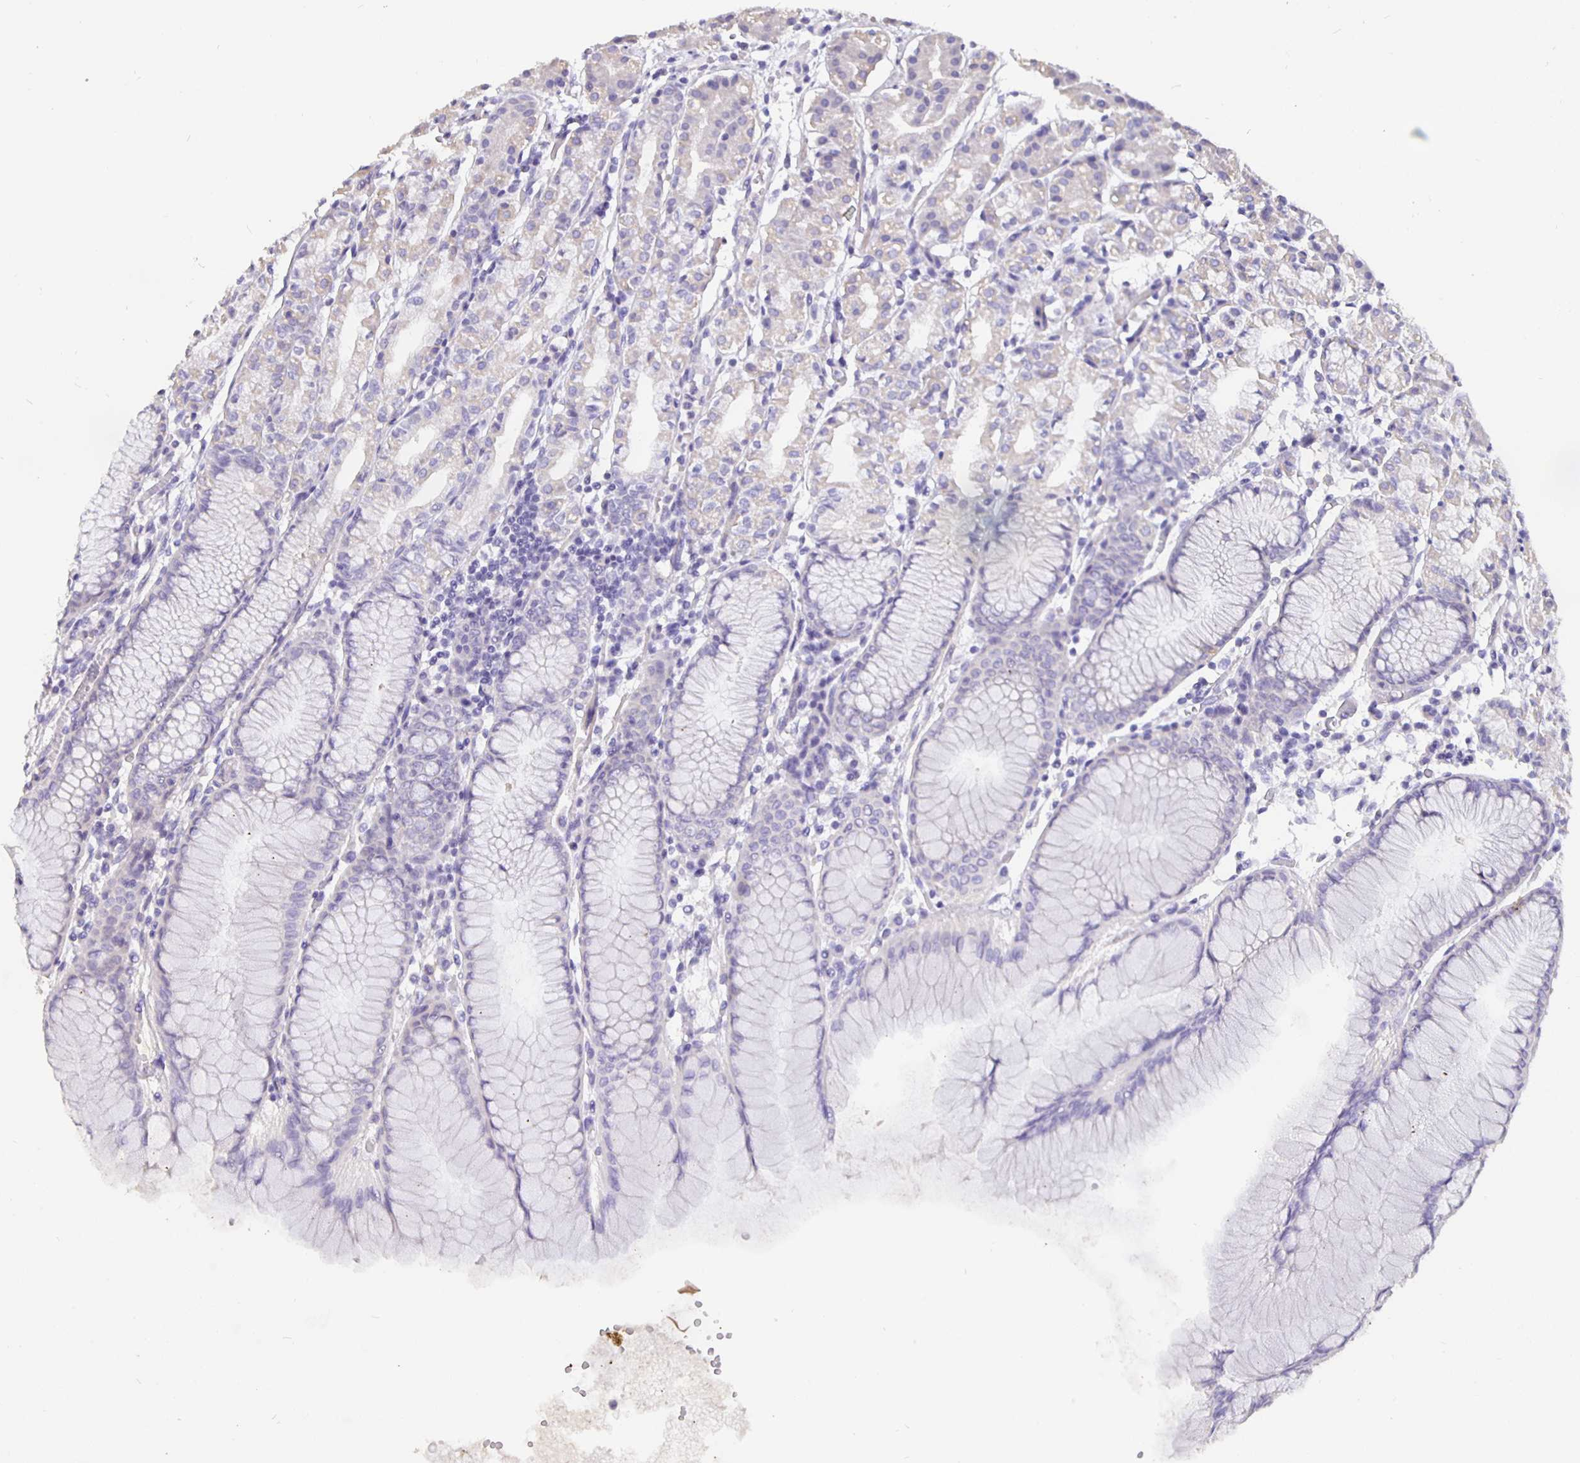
{"staining": {"intensity": "weak", "quantity": "<25%", "location": "cytoplasmic/membranous"}, "tissue": "stomach", "cell_type": "Glandular cells", "image_type": "normal", "snomed": [{"axis": "morphology", "description": "Normal tissue, NOS"}, {"axis": "topography", "description": "Stomach"}], "caption": "The histopathology image reveals no staining of glandular cells in unremarkable stomach. (DAB IHC visualized using brightfield microscopy, high magnification).", "gene": "CFAP74", "patient": {"sex": "female", "age": 57}}